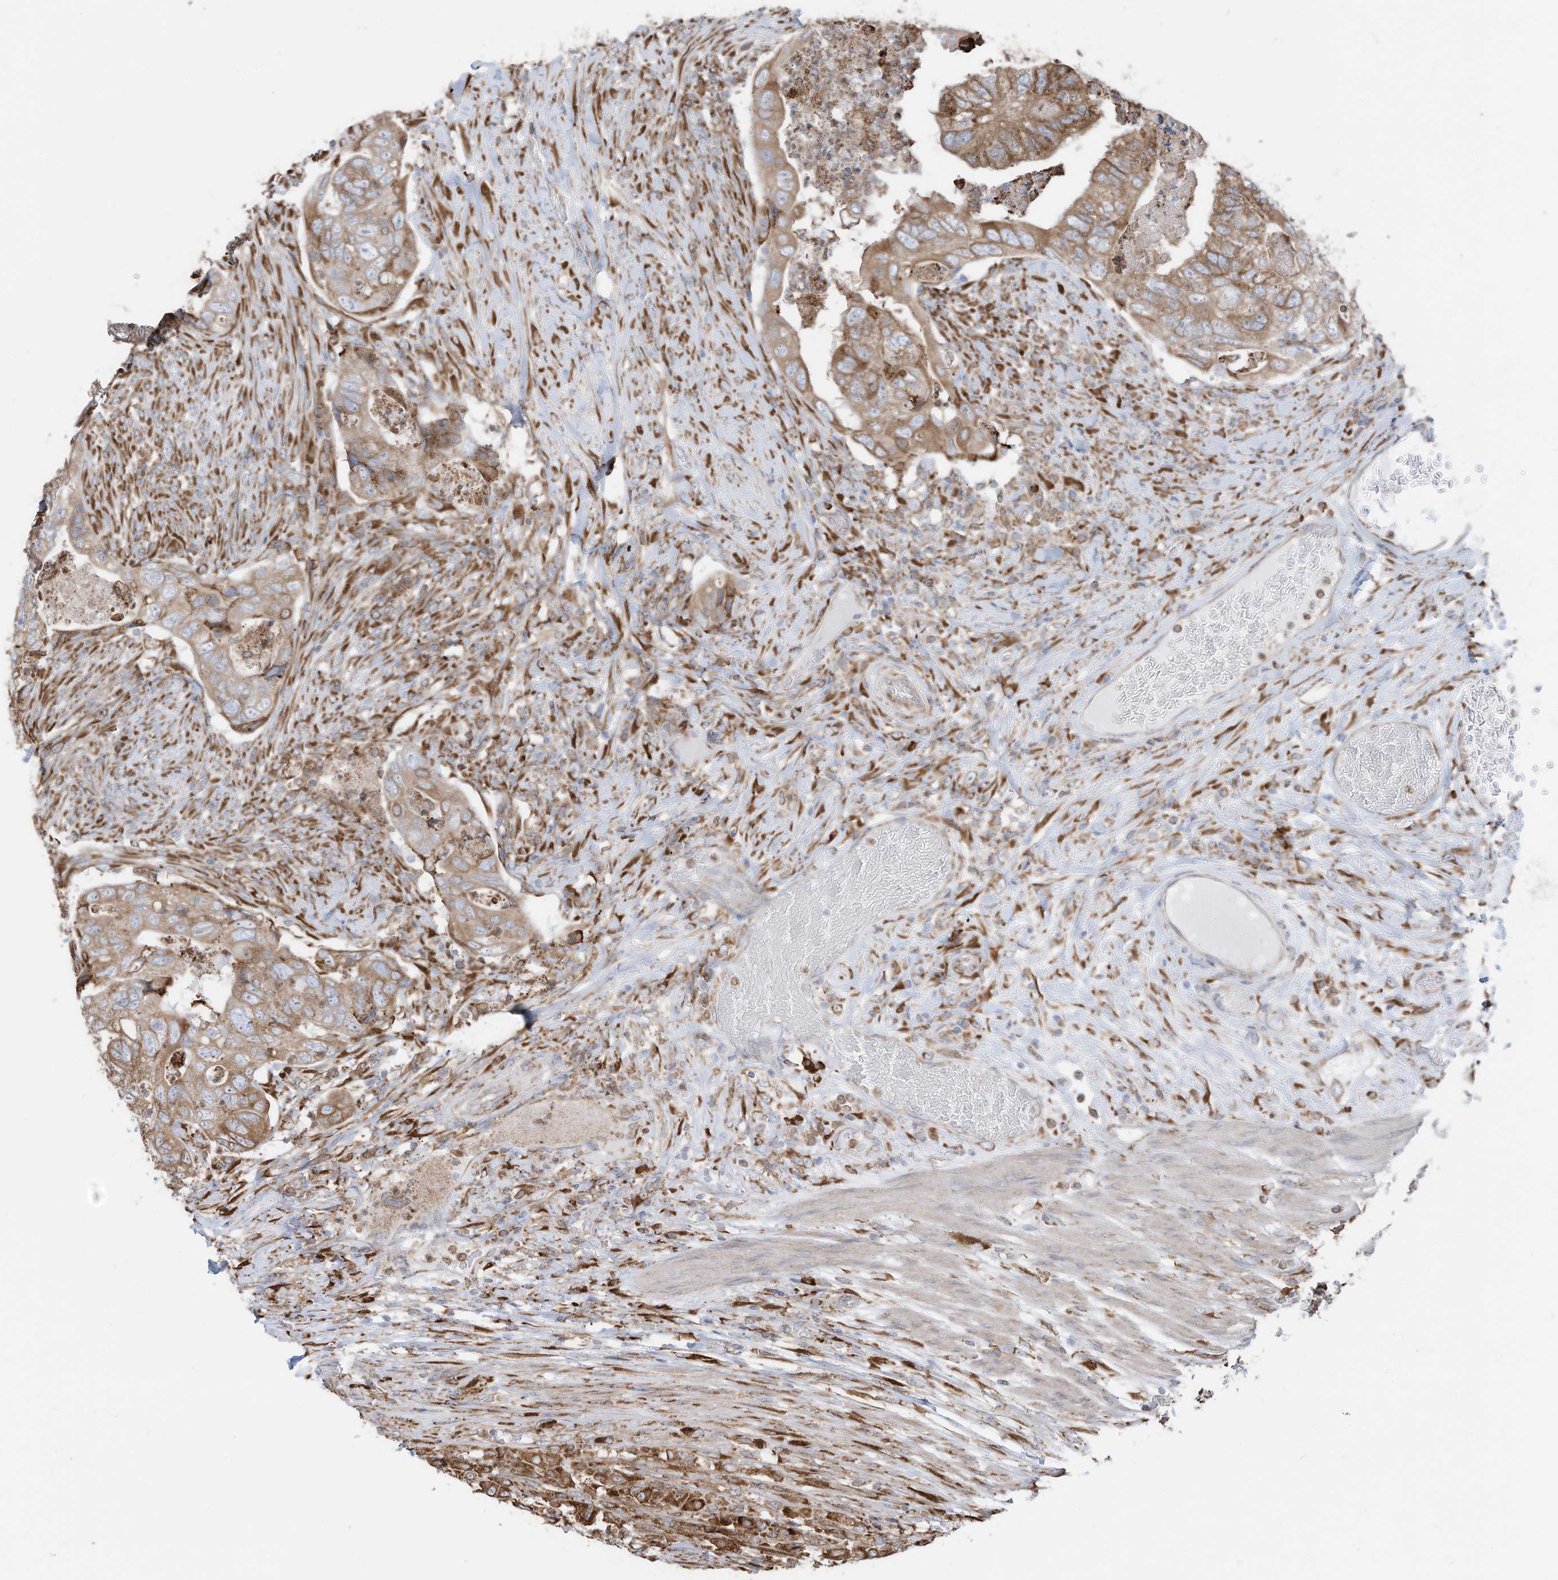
{"staining": {"intensity": "moderate", "quantity": ">75%", "location": "cytoplasmic/membranous"}, "tissue": "colorectal cancer", "cell_type": "Tumor cells", "image_type": "cancer", "snomed": [{"axis": "morphology", "description": "Adenocarcinoma, NOS"}, {"axis": "topography", "description": "Rectum"}], "caption": "Tumor cells display medium levels of moderate cytoplasmic/membranous expression in approximately >75% of cells in human colorectal adenocarcinoma. The protein of interest is stained brown, and the nuclei are stained in blue (DAB (3,3'-diaminobenzidine) IHC with brightfield microscopy, high magnification).", "gene": "ZNF354C", "patient": {"sex": "male", "age": 63}}